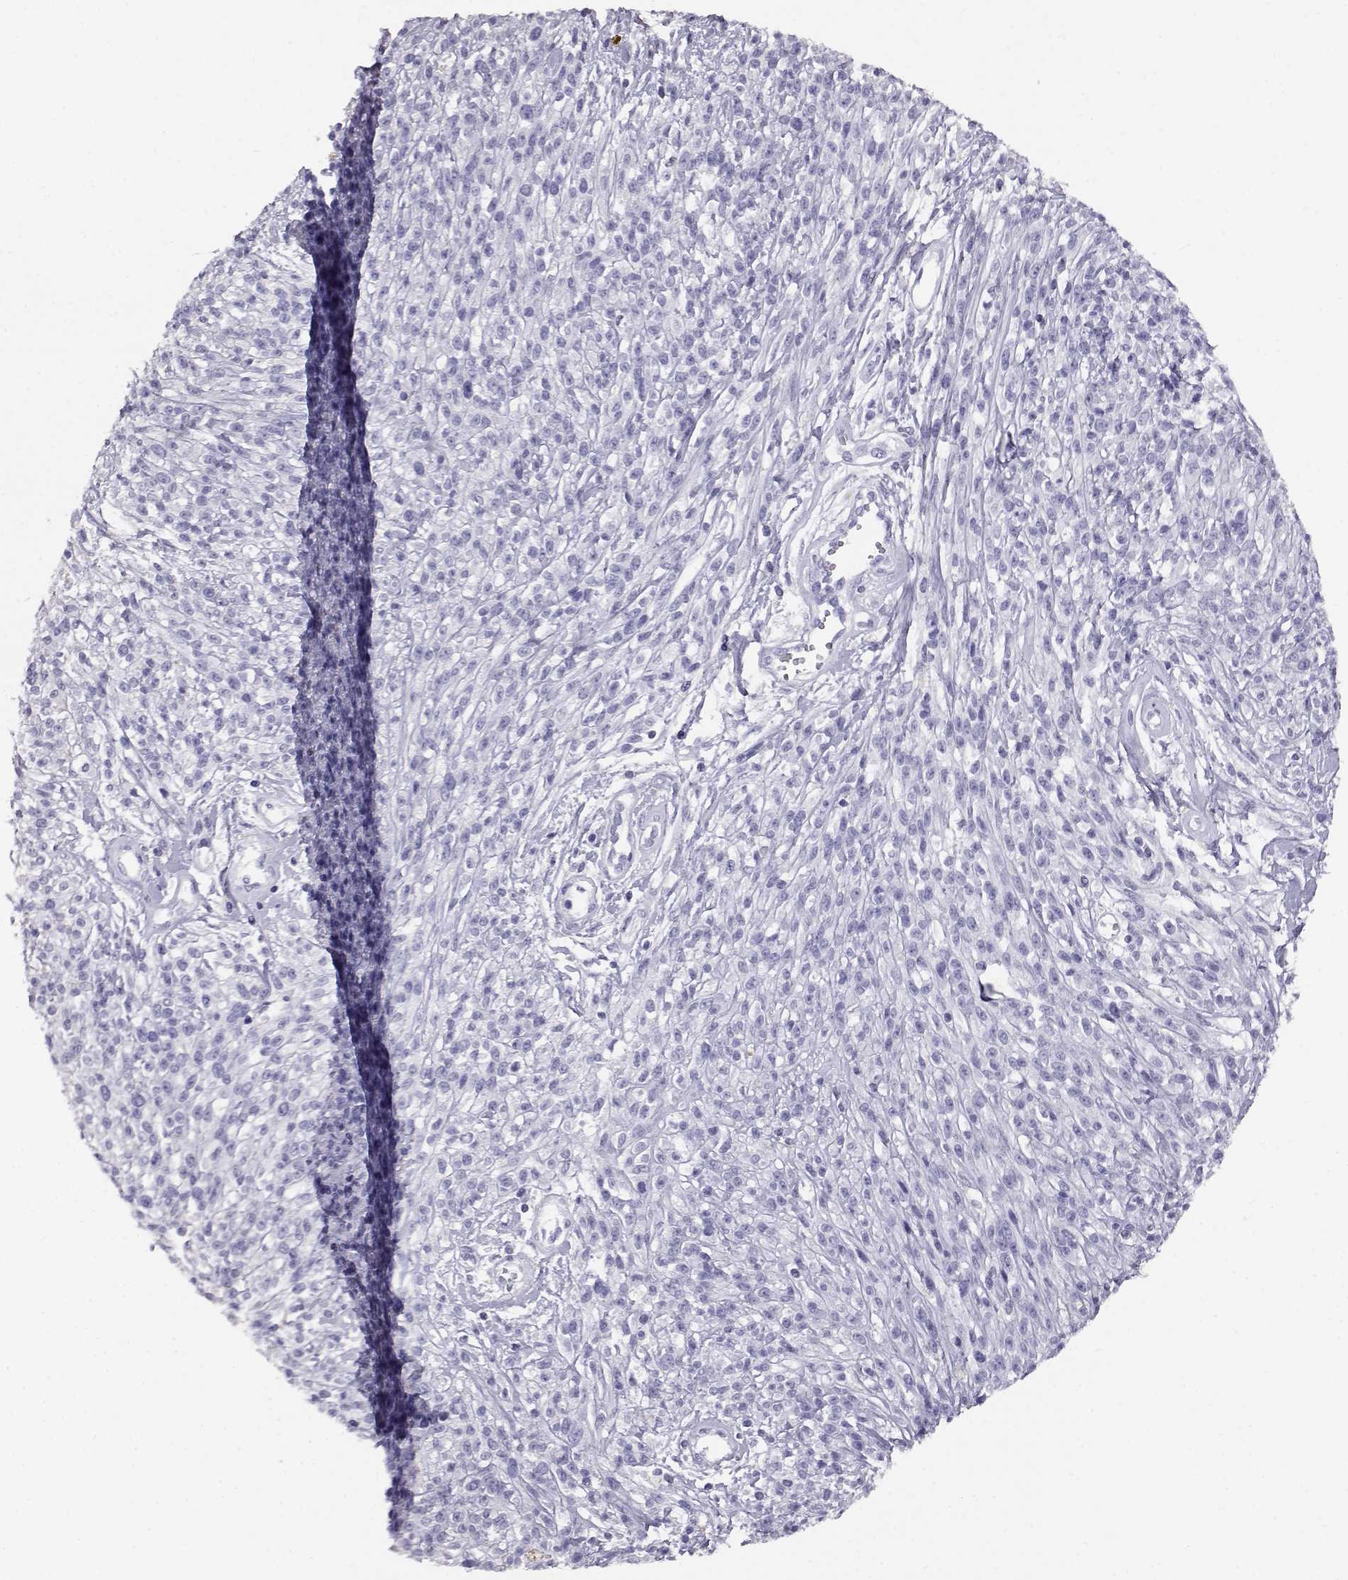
{"staining": {"intensity": "negative", "quantity": "none", "location": "none"}, "tissue": "melanoma", "cell_type": "Tumor cells", "image_type": "cancer", "snomed": [{"axis": "morphology", "description": "Malignant melanoma, NOS"}, {"axis": "topography", "description": "Skin"}, {"axis": "topography", "description": "Skin of trunk"}], "caption": "This histopathology image is of malignant melanoma stained with immunohistochemistry to label a protein in brown with the nuclei are counter-stained blue. There is no positivity in tumor cells.", "gene": "AKR1B1", "patient": {"sex": "male", "age": 74}}